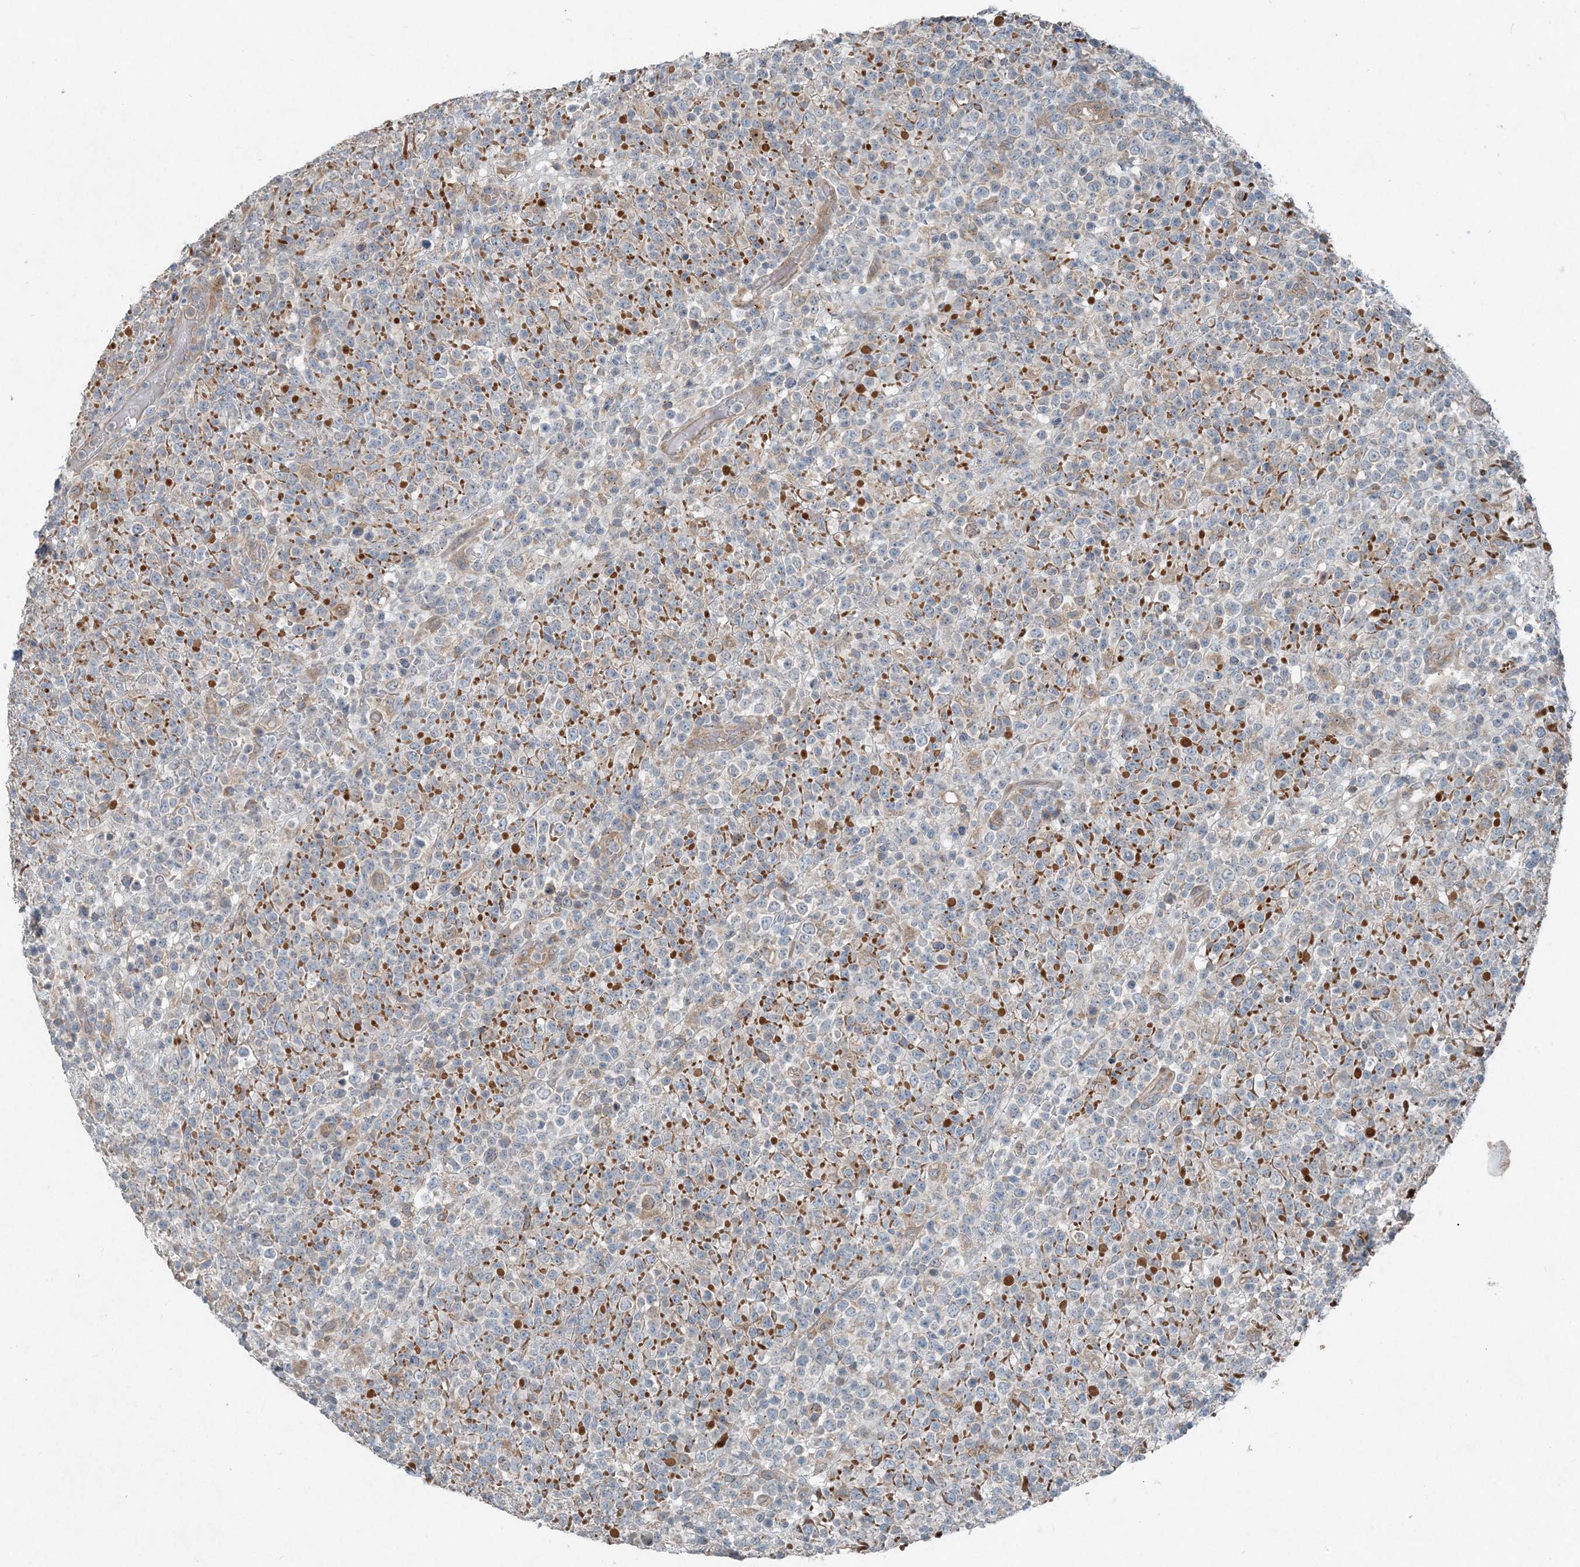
{"staining": {"intensity": "moderate", "quantity": "<25%", "location": "cytoplasmic/membranous"}, "tissue": "lymphoma", "cell_type": "Tumor cells", "image_type": "cancer", "snomed": [{"axis": "morphology", "description": "Malignant lymphoma, non-Hodgkin's type, High grade"}, {"axis": "topography", "description": "Colon"}], "caption": "Lymphoma was stained to show a protein in brown. There is low levels of moderate cytoplasmic/membranous expression in about <25% of tumor cells.", "gene": "INTU", "patient": {"sex": "female", "age": 53}}